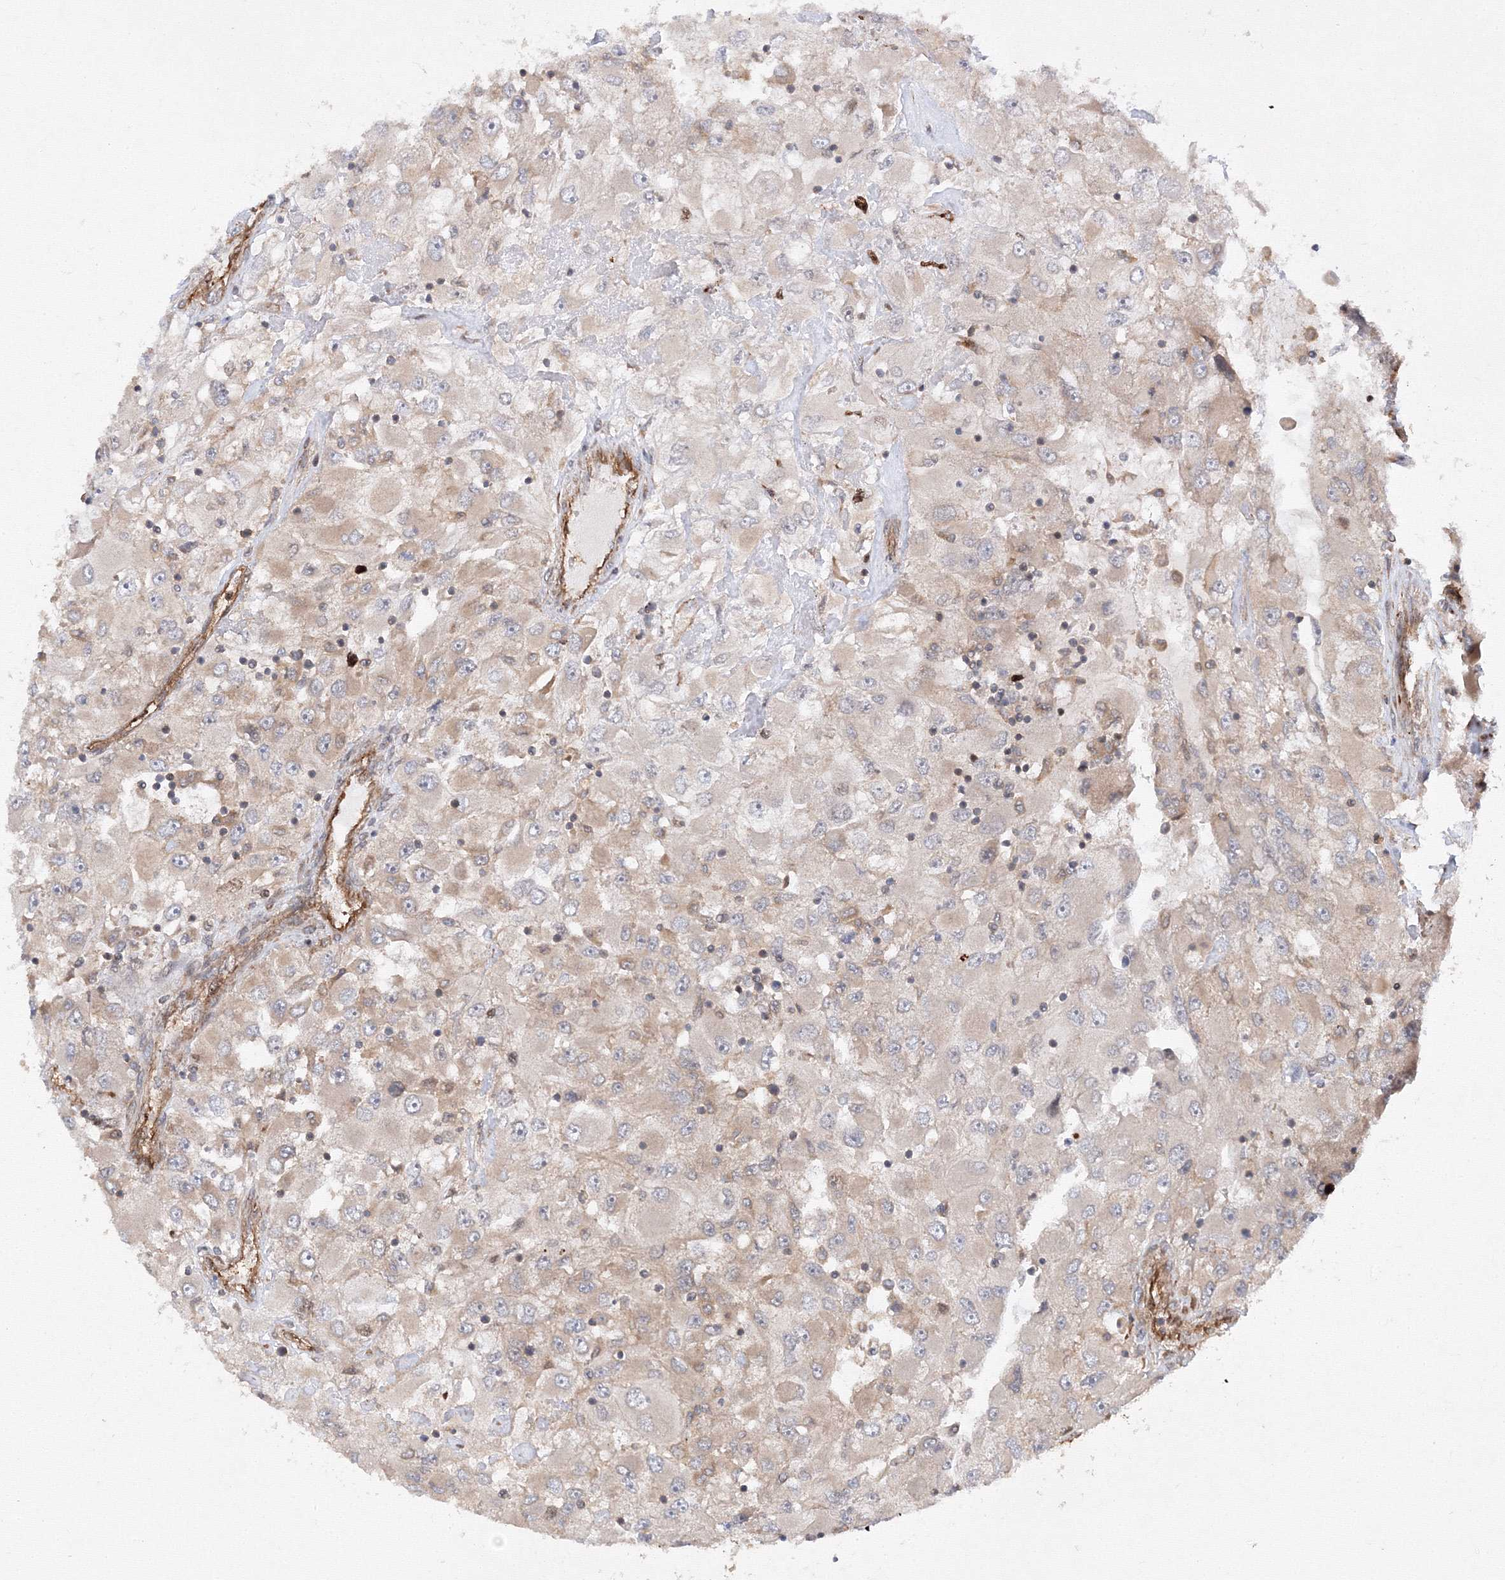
{"staining": {"intensity": "weak", "quantity": "<25%", "location": "cytoplasmic/membranous"}, "tissue": "renal cancer", "cell_type": "Tumor cells", "image_type": "cancer", "snomed": [{"axis": "morphology", "description": "Adenocarcinoma, NOS"}, {"axis": "topography", "description": "Kidney"}], "caption": "This is an immunohistochemistry image of renal cancer. There is no expression in tumor cells.", "gene": "DCTD", "patient": {"sex": "female", "age": 52}}